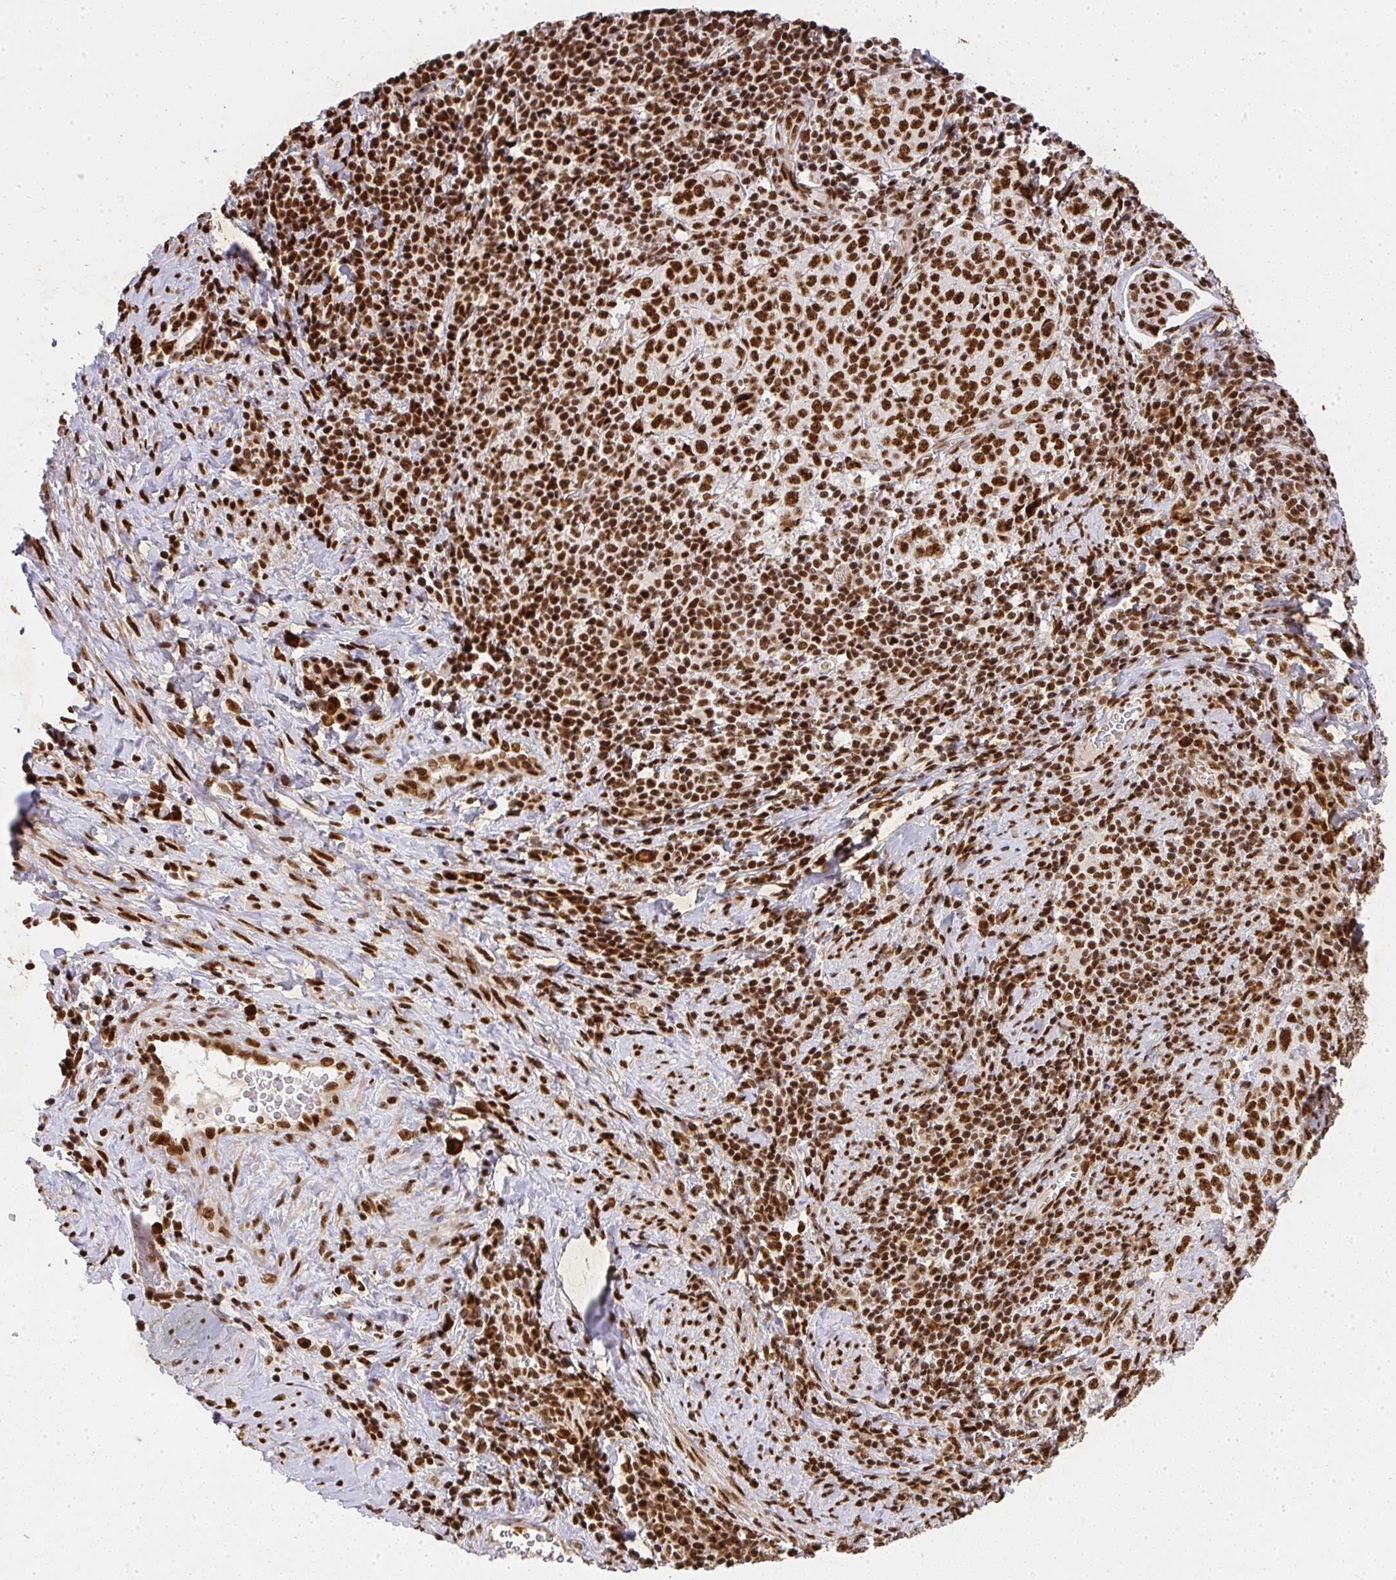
{"staining": {"intensity": "strong", "quantity": ">75%", "location": "nuclear"}, "tissue": "cervical cancer", "cell_type": "Tumor cells", "image_type": "cancer", "snomed": [{"axis": "morphology", "description": "Normal tissue, NOS"}, {"axis": "morphology", "description": "Squamous cell carcinoma, NOS"}, {"axis": "topography", "description": "Vagina"}, {"axis": "topography", "description": "Cervix"}], "caption": "Tumor cells reveal high levels of strong nuclear staining in approximately >75% of cells in human cervical cancer. (IHC, brightfield microscopy, high magnification).", "gene": "U2AF1", "patient": {"sex": "female", "age": 45}}